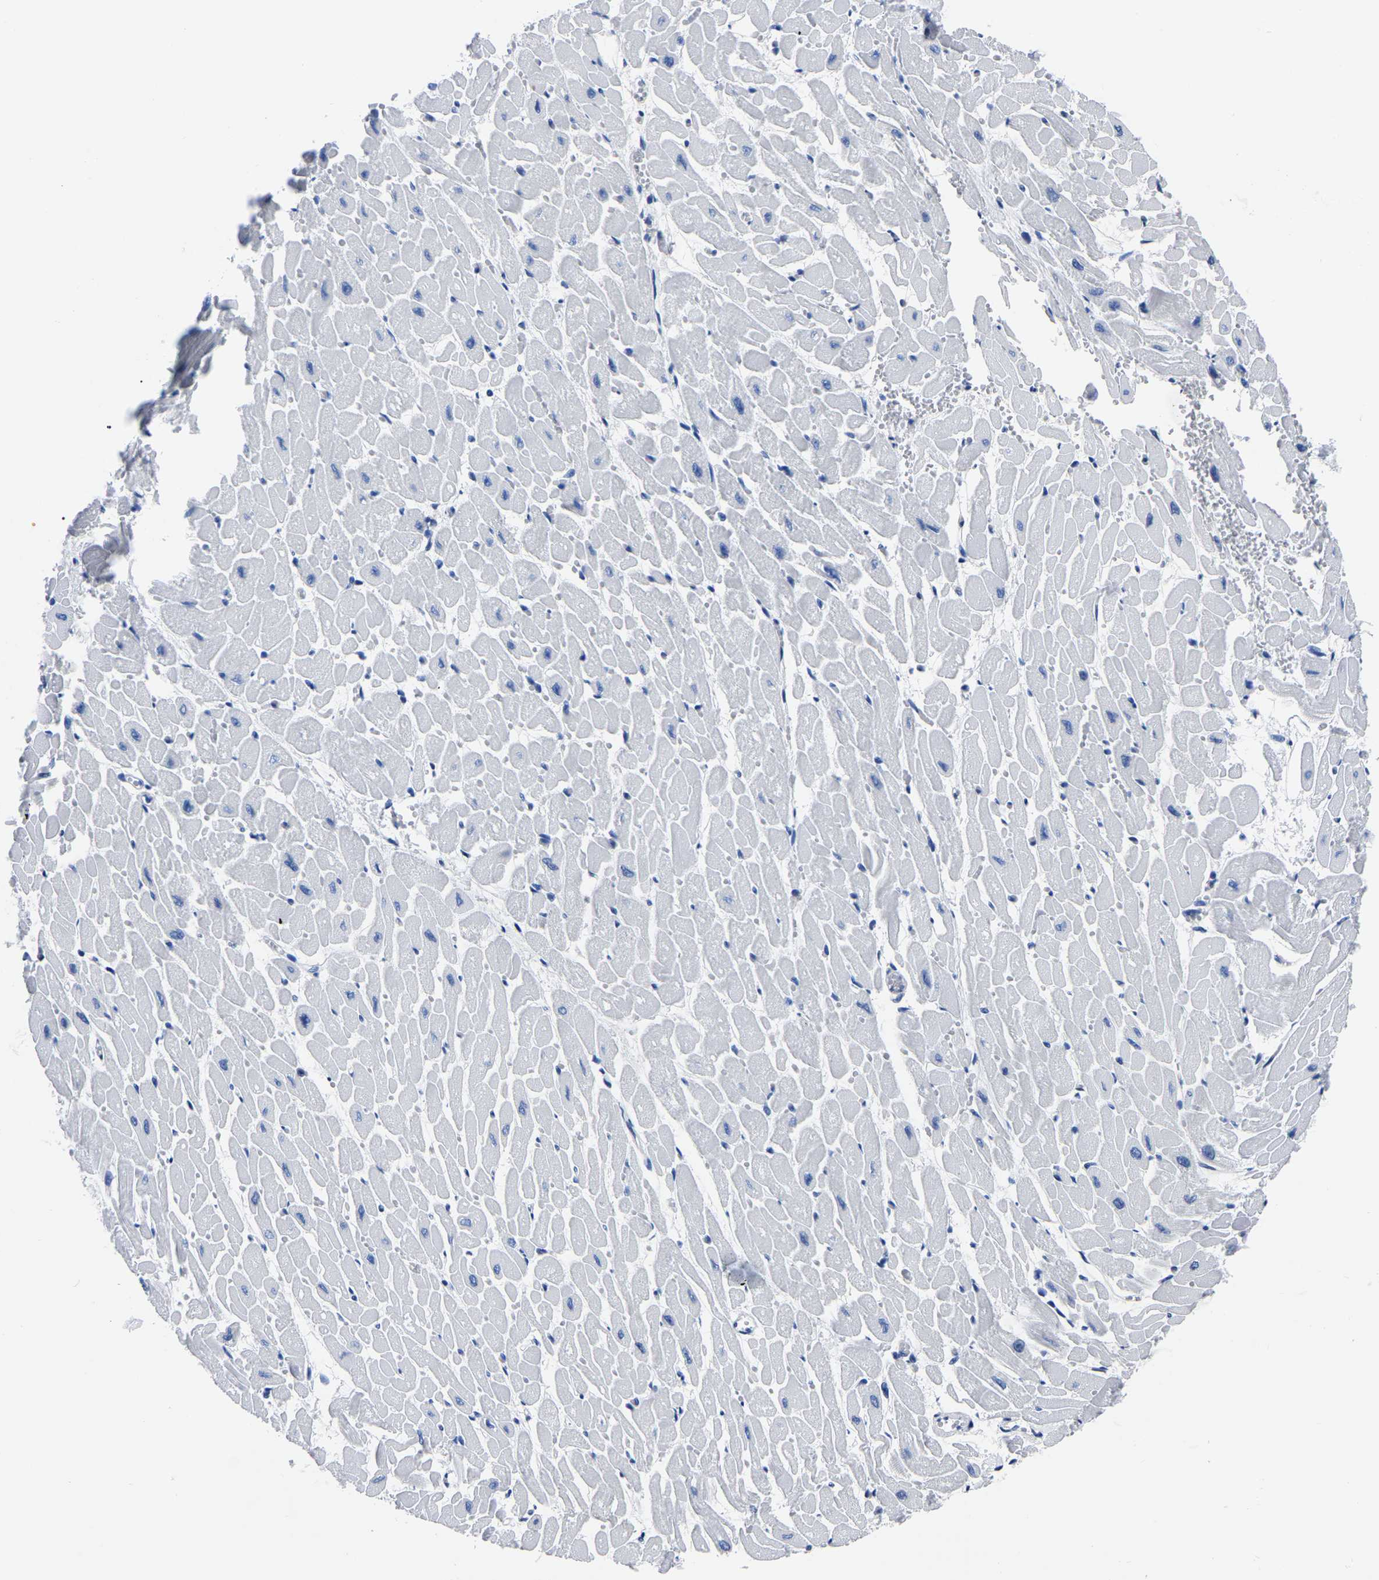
{"staining": {"intensity": "negative", "quantity": "none", "location": "none"}, "tissue": "heart muscle", "cell_type": "Cardiomyocytes", "image_type": "normal", "snomed": [{"axis": "morphology", "description": "Normal tissue, NOS"}, {"axis": "topography", "description": "Heart"}], "caption": "The micrograph shows no staining of cardiomyocytes in normal heart muscle. (Stains: DAB immunohistochemistry with hematoxylin counter stain, Microscopy: brightfield microscopy at high magnification).", "gene": "IMPG2", "patient": {"sex": "male", "age": 45}}